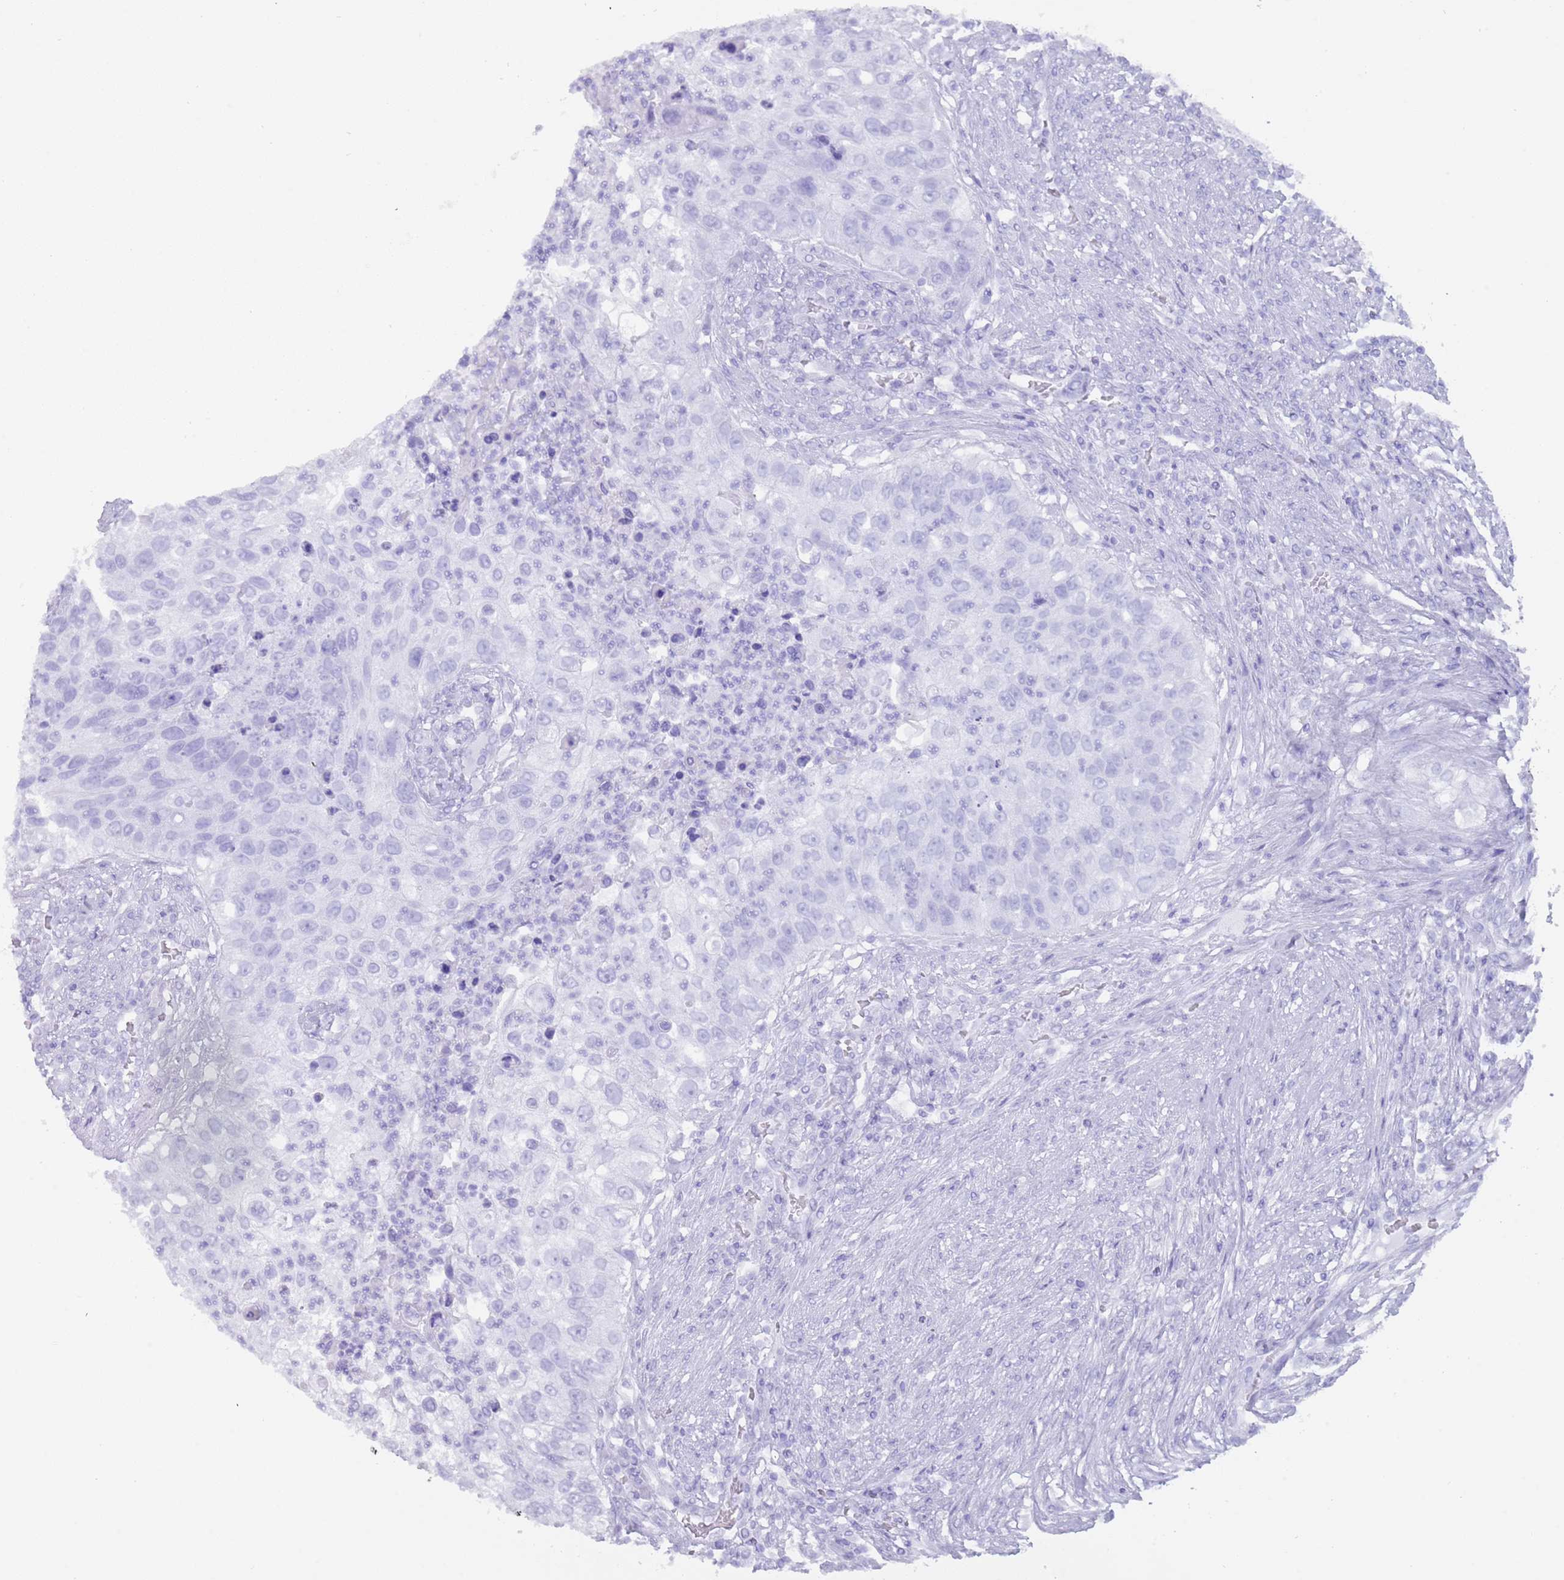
{"staining": {"intensity": "negative", "quantity": "none", "location": "none"}, "tissue": "urothelial cancer", "cell_type": "Tumor cells", "image_type": "cancer", "snomed": [{"axis": "morphology", "description": "Urothelial carcinoma, High grade"}, {"axis": "topography", "description": "Urinary bladder"}], "caption": "DAB immunohistochemical staining of human high-grade urothelial carcinoma displays no significant staining in tumor cells.", "gene": "MYADML2", "patient": {"sex": "female", "age": 60}}